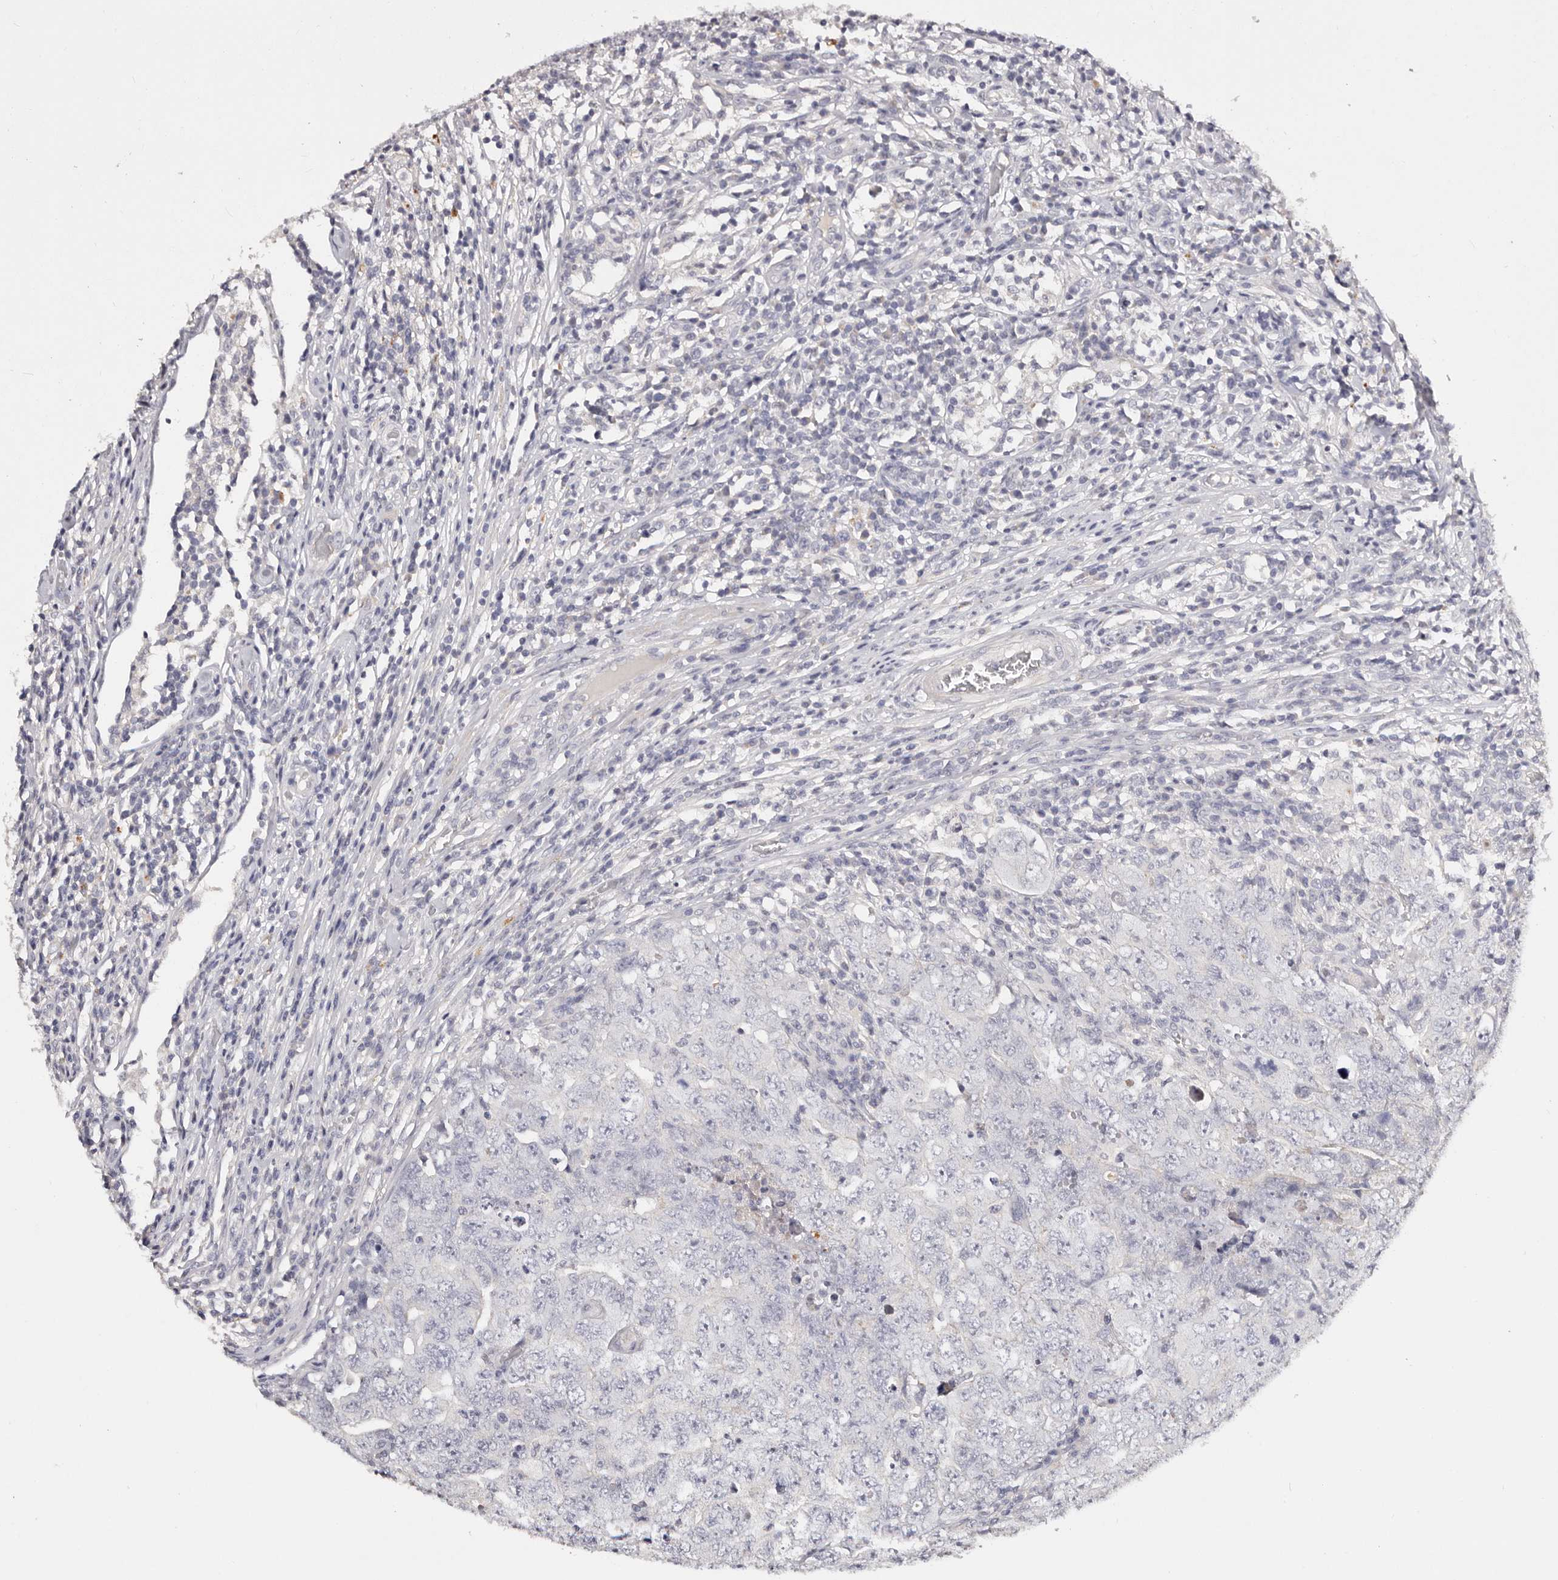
{"staining": {"intensity": "negative", "quantity": "none", "location": "none"}, "tissue": "testis cancer", "cell_type": "Tumor cells", "image_type": "cancer", "snomed": [{"axis": "morphology", "description": "Carcinoma, Embryonal, NOS"}, {"axis": "topography", "description": "Testis"}], "caption": "This photomicrograph is of embryonal carcinoma (testis) stained with IHC to label a protein in brown with the nuclei are counter-stained blue. There is no expression in tumor cells.", "gene": "MRPS33", "patient": {"sex": "male", "age": 26}}